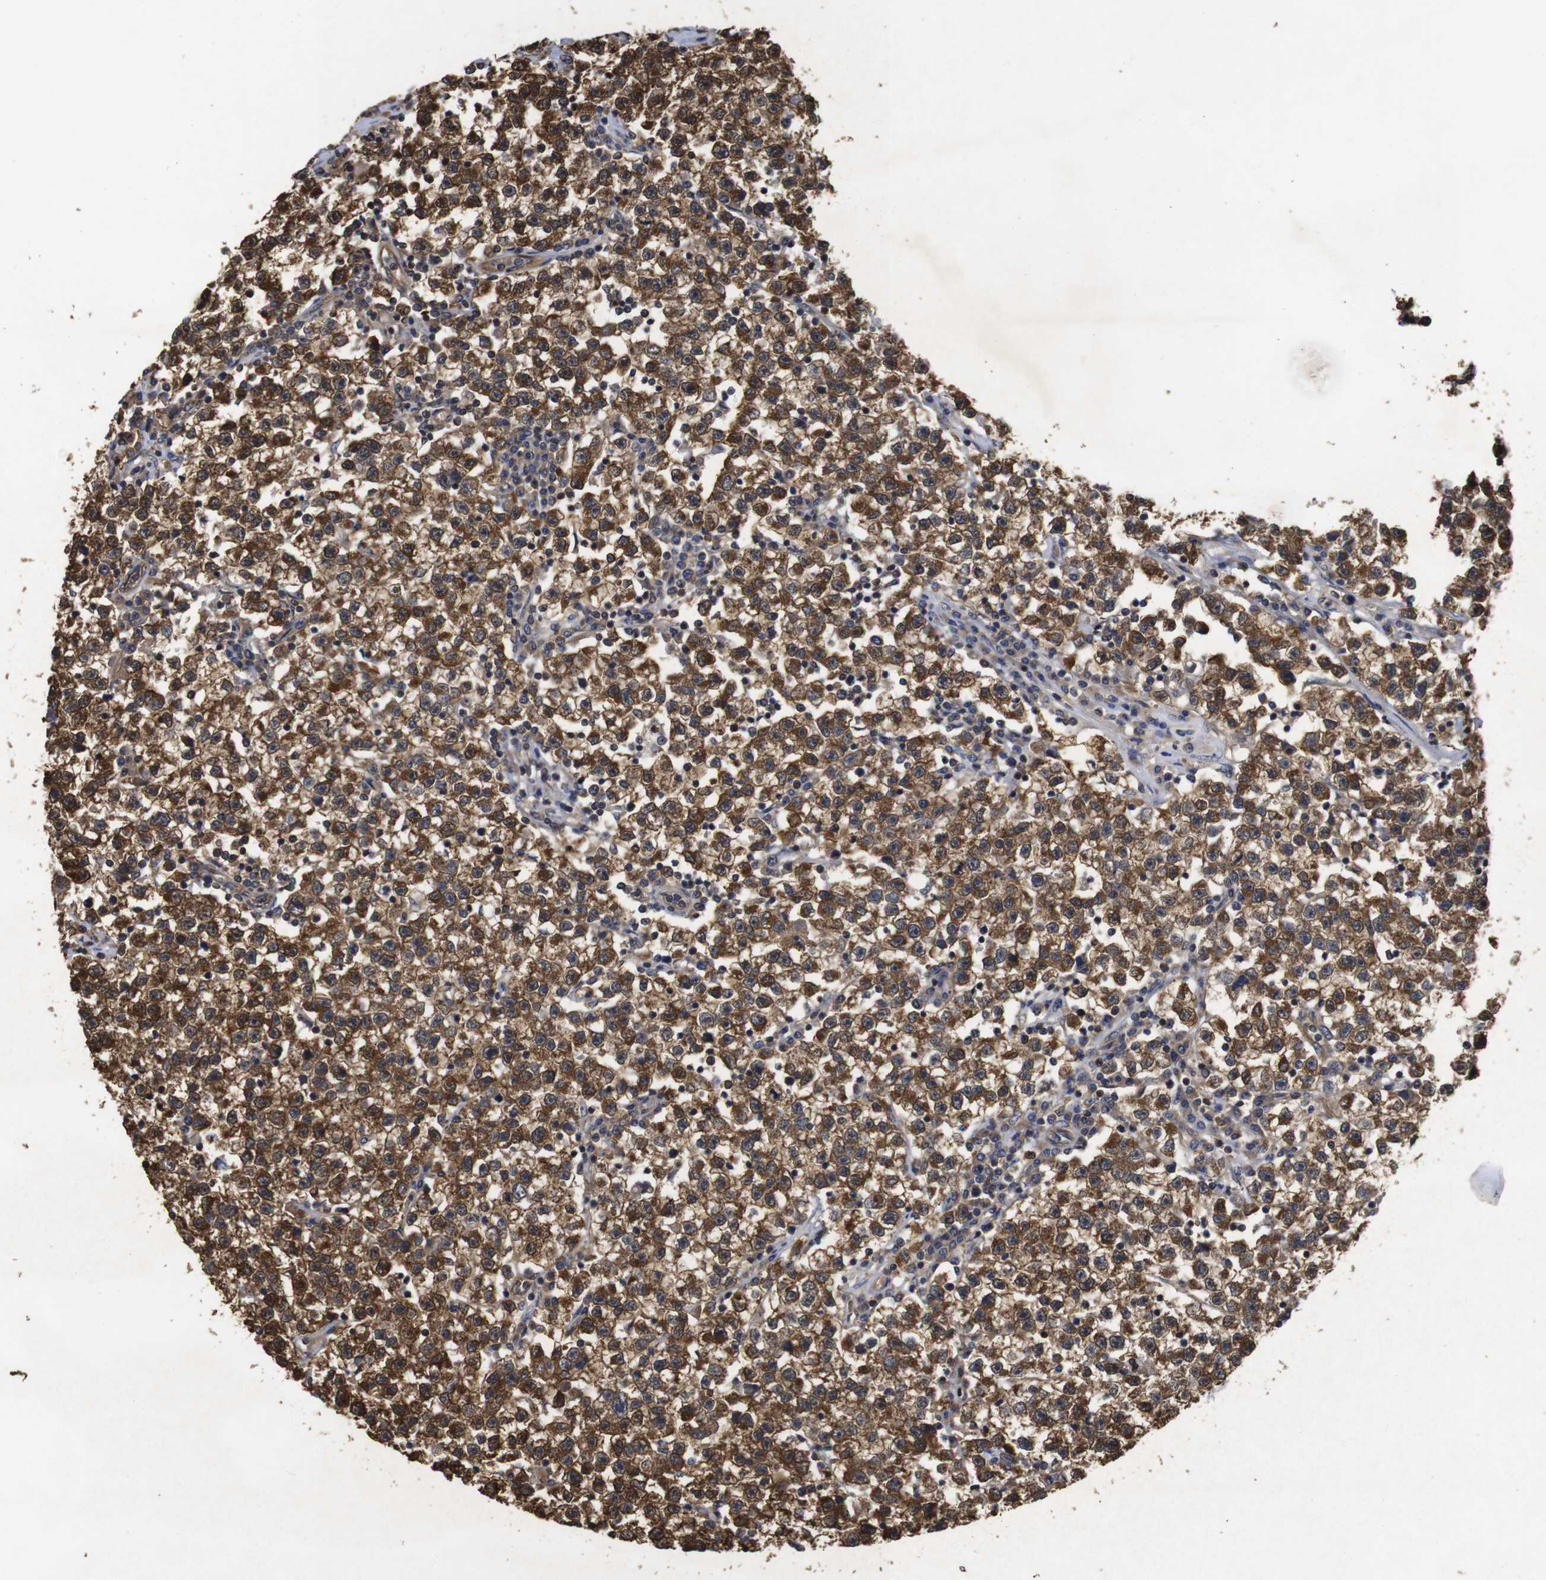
{"staining": {"intensity": "strong", "quantity": ">75%", "location": "cytoplasmic/membranous,nuclear"}, "tissue": "testis cancer", "cell_type": "Tumor cells", "image_type": "cancer", "snomed": [{"axis": "morphology", "description": "Seminoma, NOS"}, {"axis": "topography", "description": "Testis"}], "caption": "This is an image of IHC staining of testis cancer, which shows strong expression in the cytoplasmic/membranous and nuclear of tumor cells.", "gene": "SUMO3", "patient": {"sex": "male", "age": 22}}